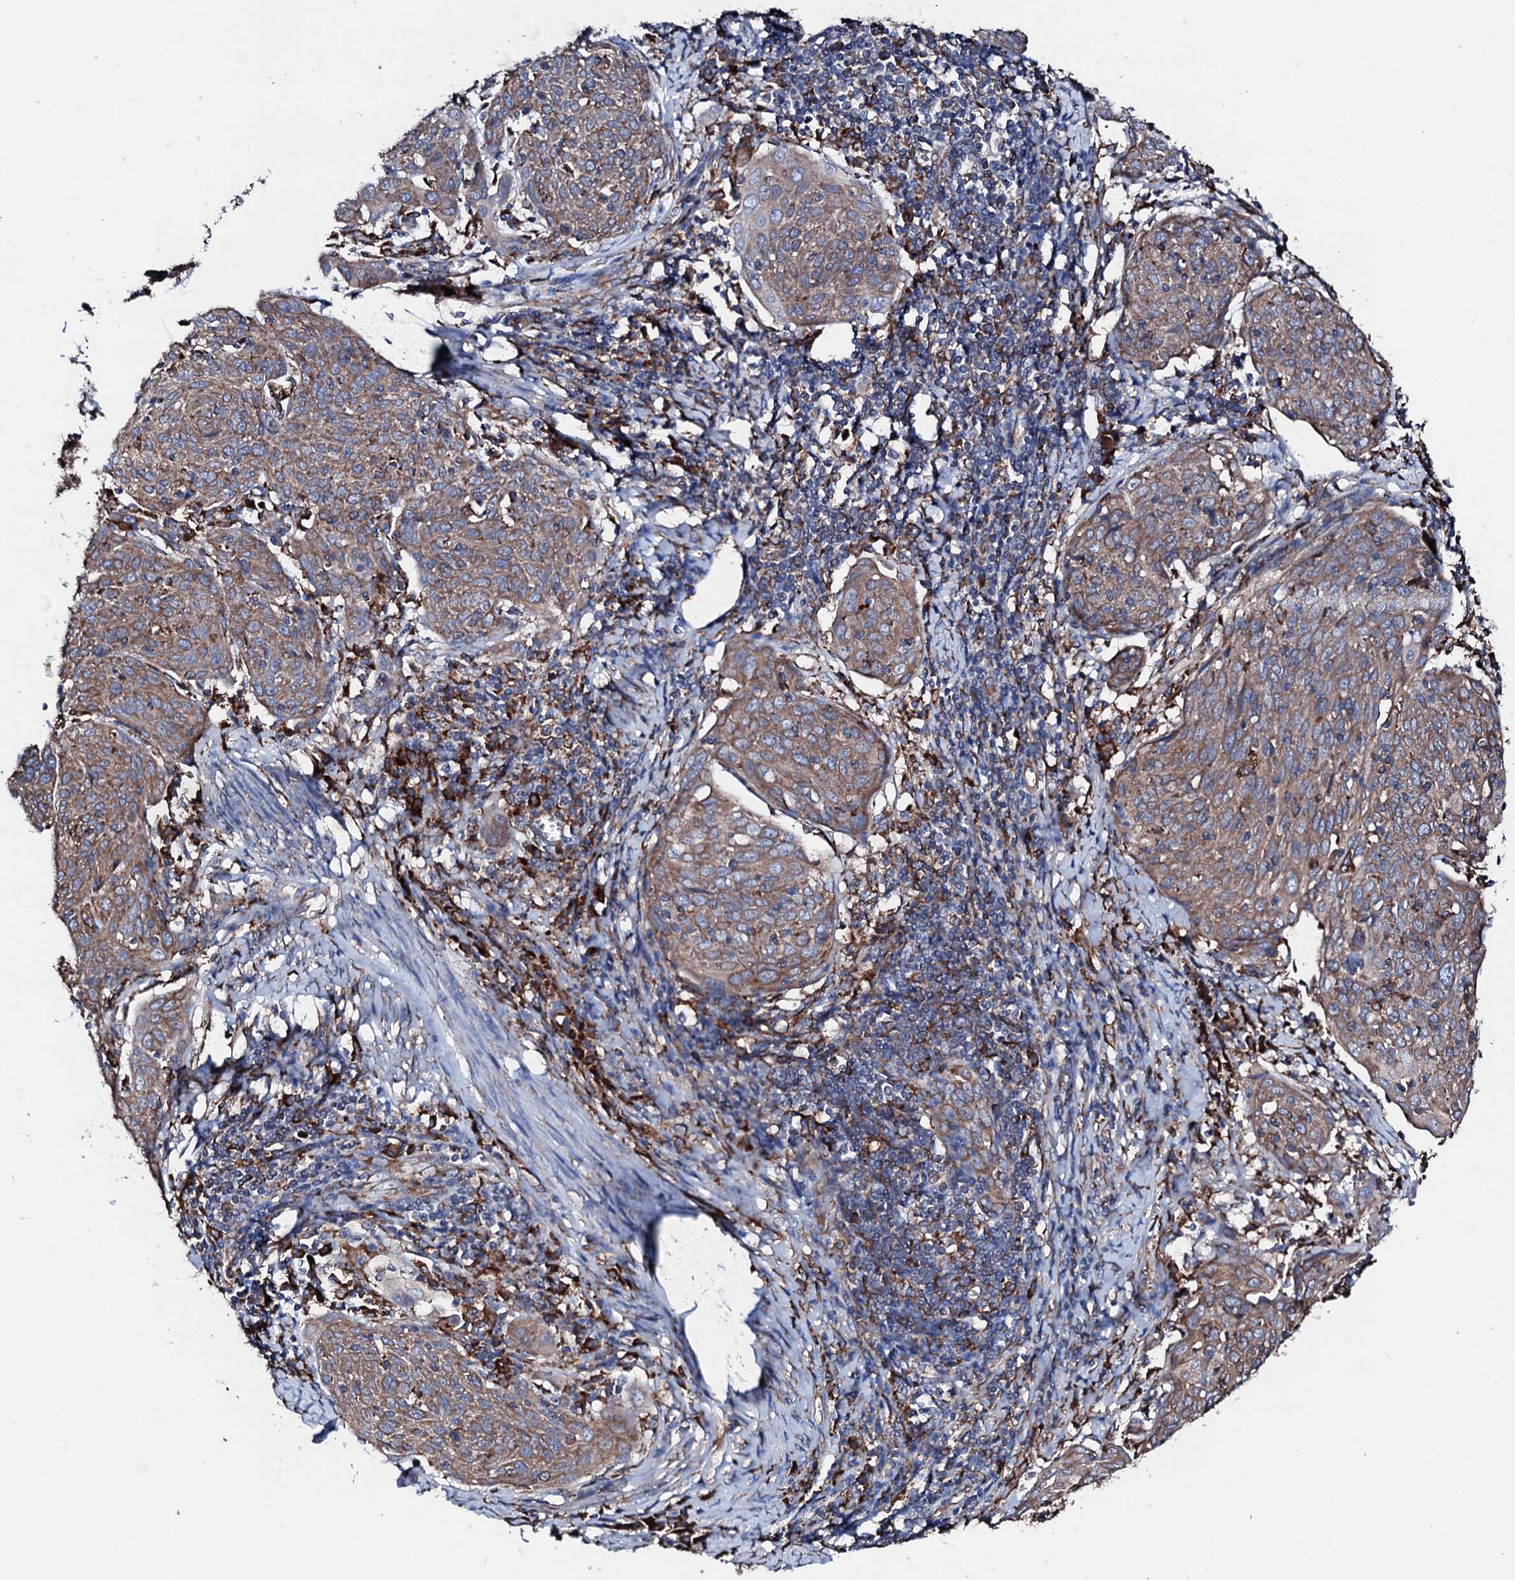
{"staining": {"intensity": "moderate", "quantity": ">75%", "location": "cytoplasmic/membranous"}, "tissue": "cervical cancer", "cell_type": "Tumor cells", "image_type": "cancer", "snomed": [{"axis": "morphology", "description": "Squamous cell carcinoma, NOS"}, {"axis": "topography", "description": "Cervix"}], "caption": "DAB immunohistochemical staining of cervical squamous cell carcinoma exhibits moderate cytoplasmic/membranous protein expression in about >75% of tumor cells.", "gene": "AMDHD1", "patient": {"sex": "female", "age": 67}}